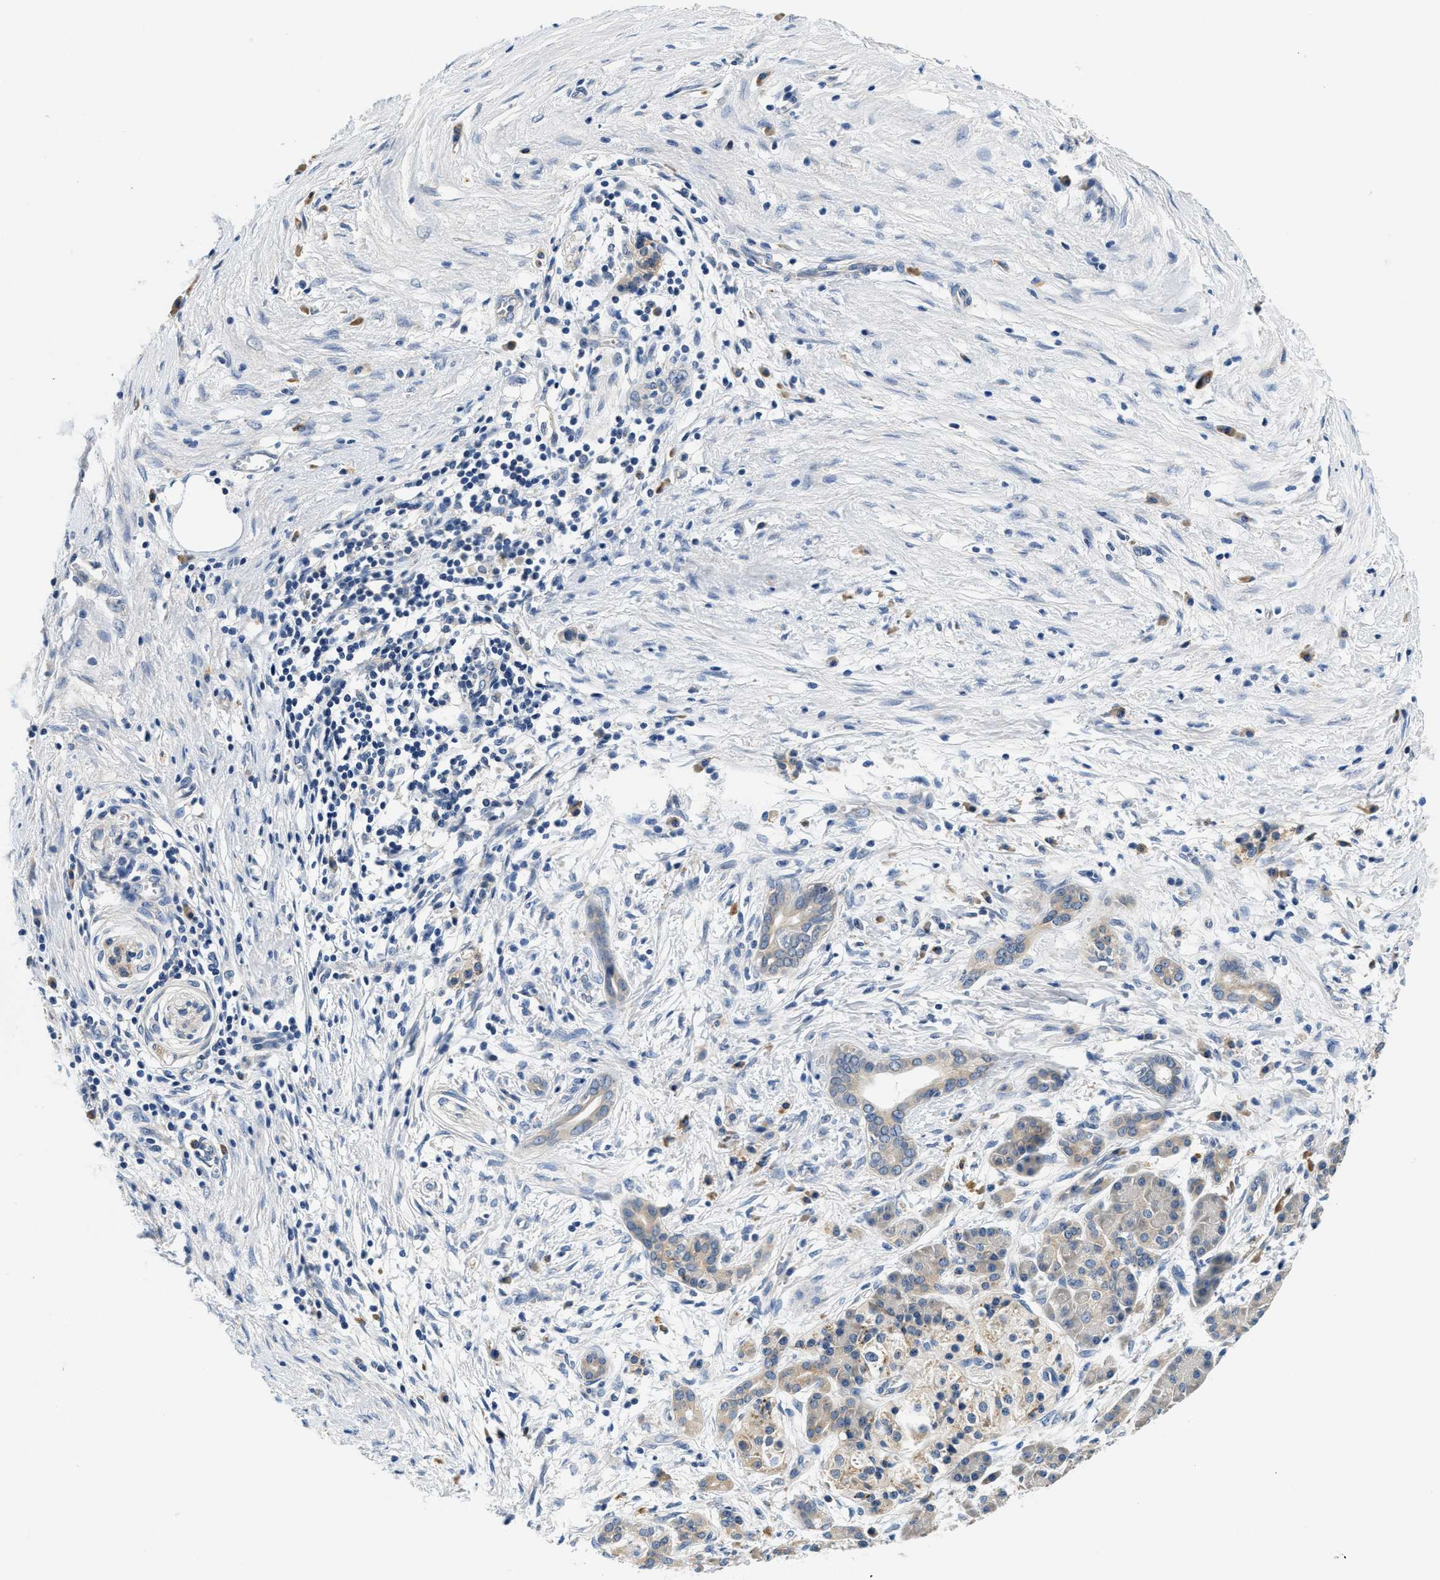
{"staining": {"intensity": "weak", "quantity": "25%-75%", "location": "cytoplasmic/membranous"}, "tissue": "pancreatic cancer", "cell_type": "Tumor cells", "image_type": "cancer", "snomed": [{"axis": "morphology", "description": "Adenocarcinoma, NOS"}, {"axis": "topography", "description": "Pancreas"}], "caption": "Protein staining of pancreatic adenocarcinoma tissue displays weak cytoplasmic/membranous expression in approximately 25%-75% of tumor cells. (DAB = brown stain, brightfield microscopy at high magnification).", "gene": "ALDH3A2", "patient": {"sex": "female", "age": 70}}